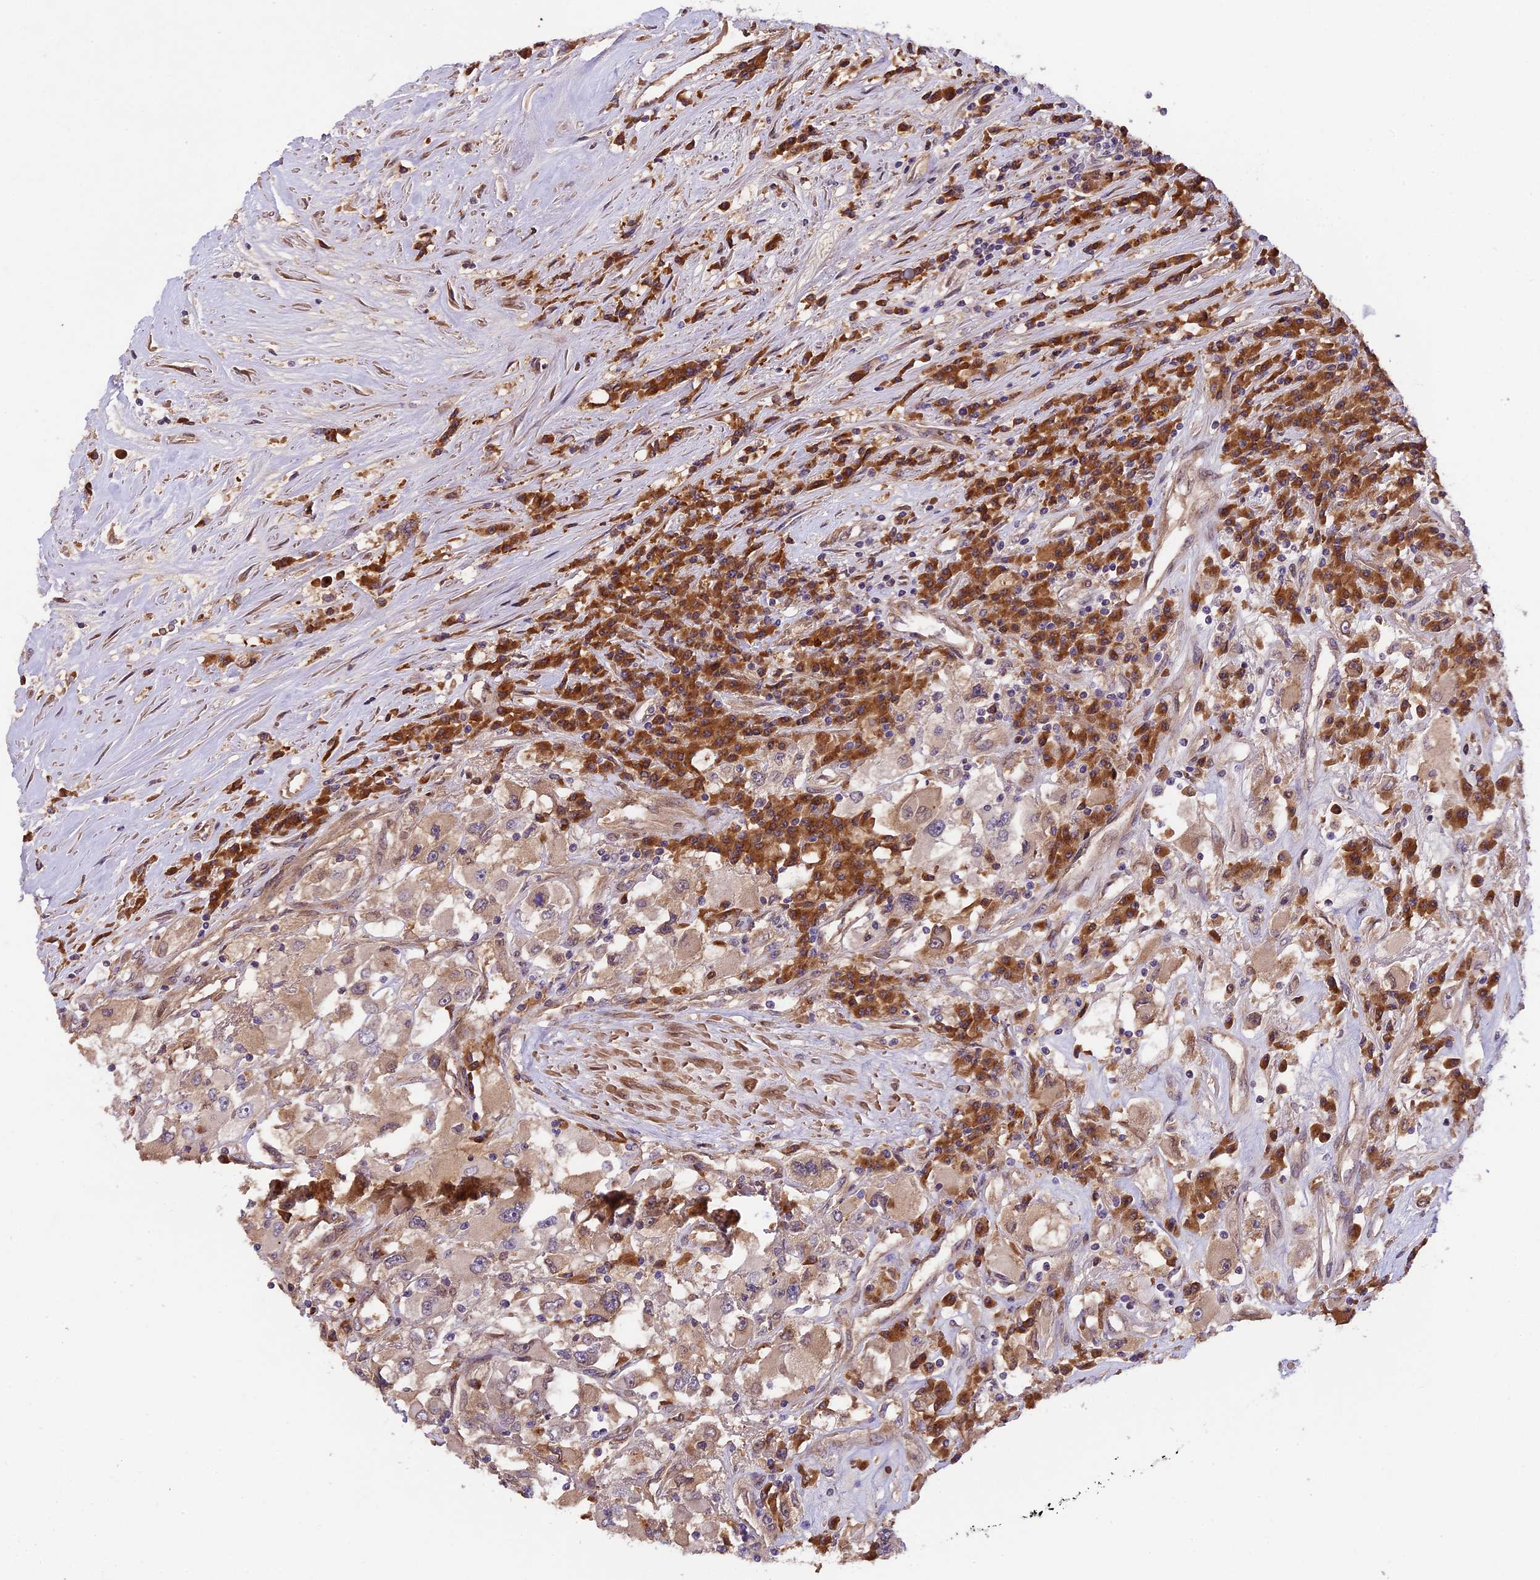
{"staining": {"intensity": "weak", "quantity": "25%-75%", "location": "cytoplasmic/membranous"}, "tissue": "renal cancer", "cell_type": "Tumor cells", "image_type": "cancer", "snomed": [{"axis": "morphology", "description": "Adenocarcinoma, NOS"}, {"axis": "topography", "description": "Kidney"}], "caption": "Renal adenocarcinoma was stained to show a protein in brown. There is low levels of weak cytoplasmic/membranous staining in approximately 25%-75% of tumor cells. The protein is shown in brown color, while the nuclei are stained blue.", "gene": "SETD6", "patient": {"sex": "female", "age": 52}}